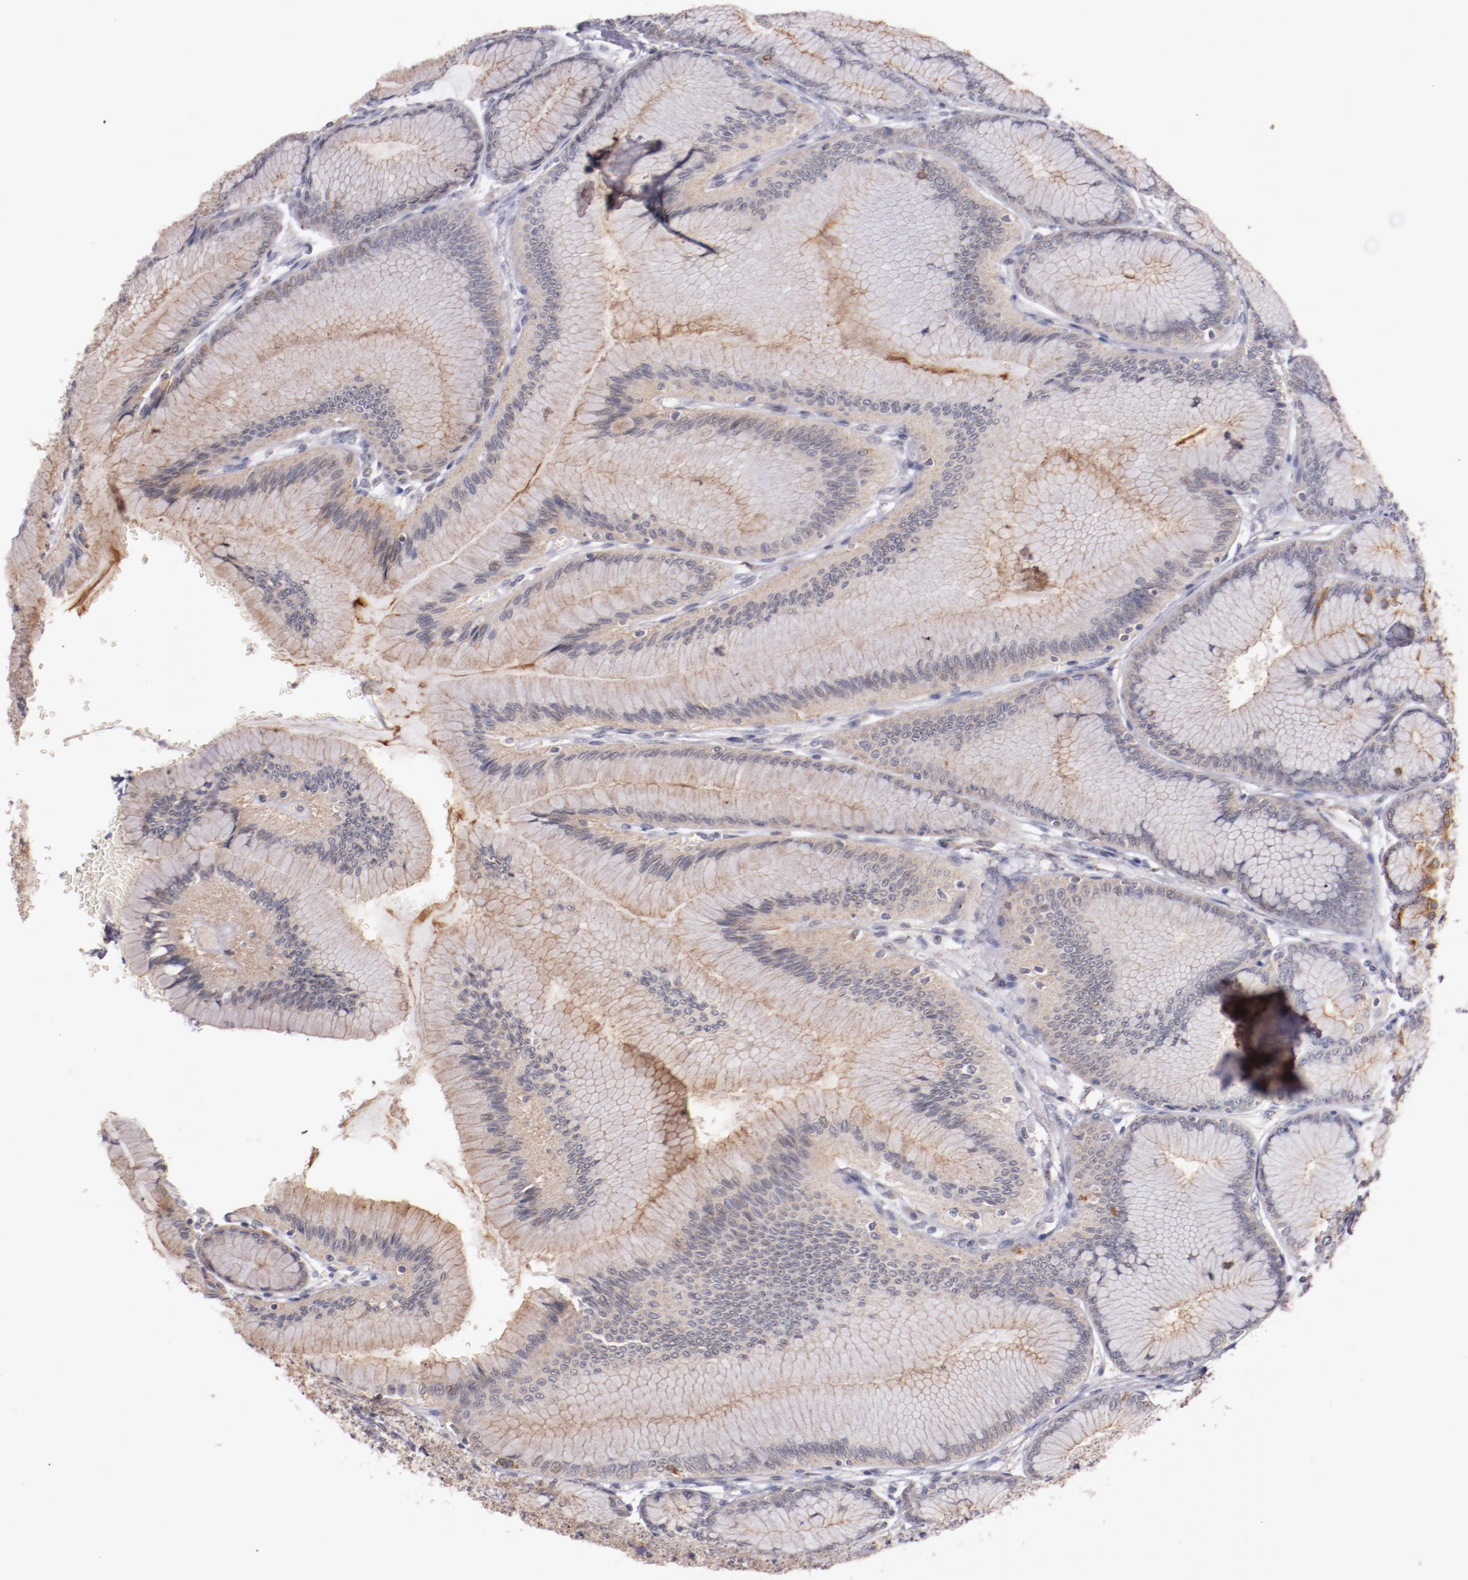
{"staining": {"intensity": "moderate", "quantity": ">75%", "location": "cytoplasmic/membranous"}, "tissue": "stomach", "cell_type": "Glandular cells", "image_type": "normal", "snomed": [{"axis": "morphology", "description": "Normal tissue, NOS"}, {"axis": "morphology", "description": "Adenocarcinoma, NOS"}, {"axis": "topography", "description": "Stomach"}, {"axis": "topography", "description": "Stomach, lower"}], "caption": "This micrograph reveals immunohistochemistry staining of unremarkable stomach, with medium moderate cytoplasmic/membranous staining in about >75% of glandular cells.", "gene": "SYP", "patient": {"sex": "female", "age": 65}}